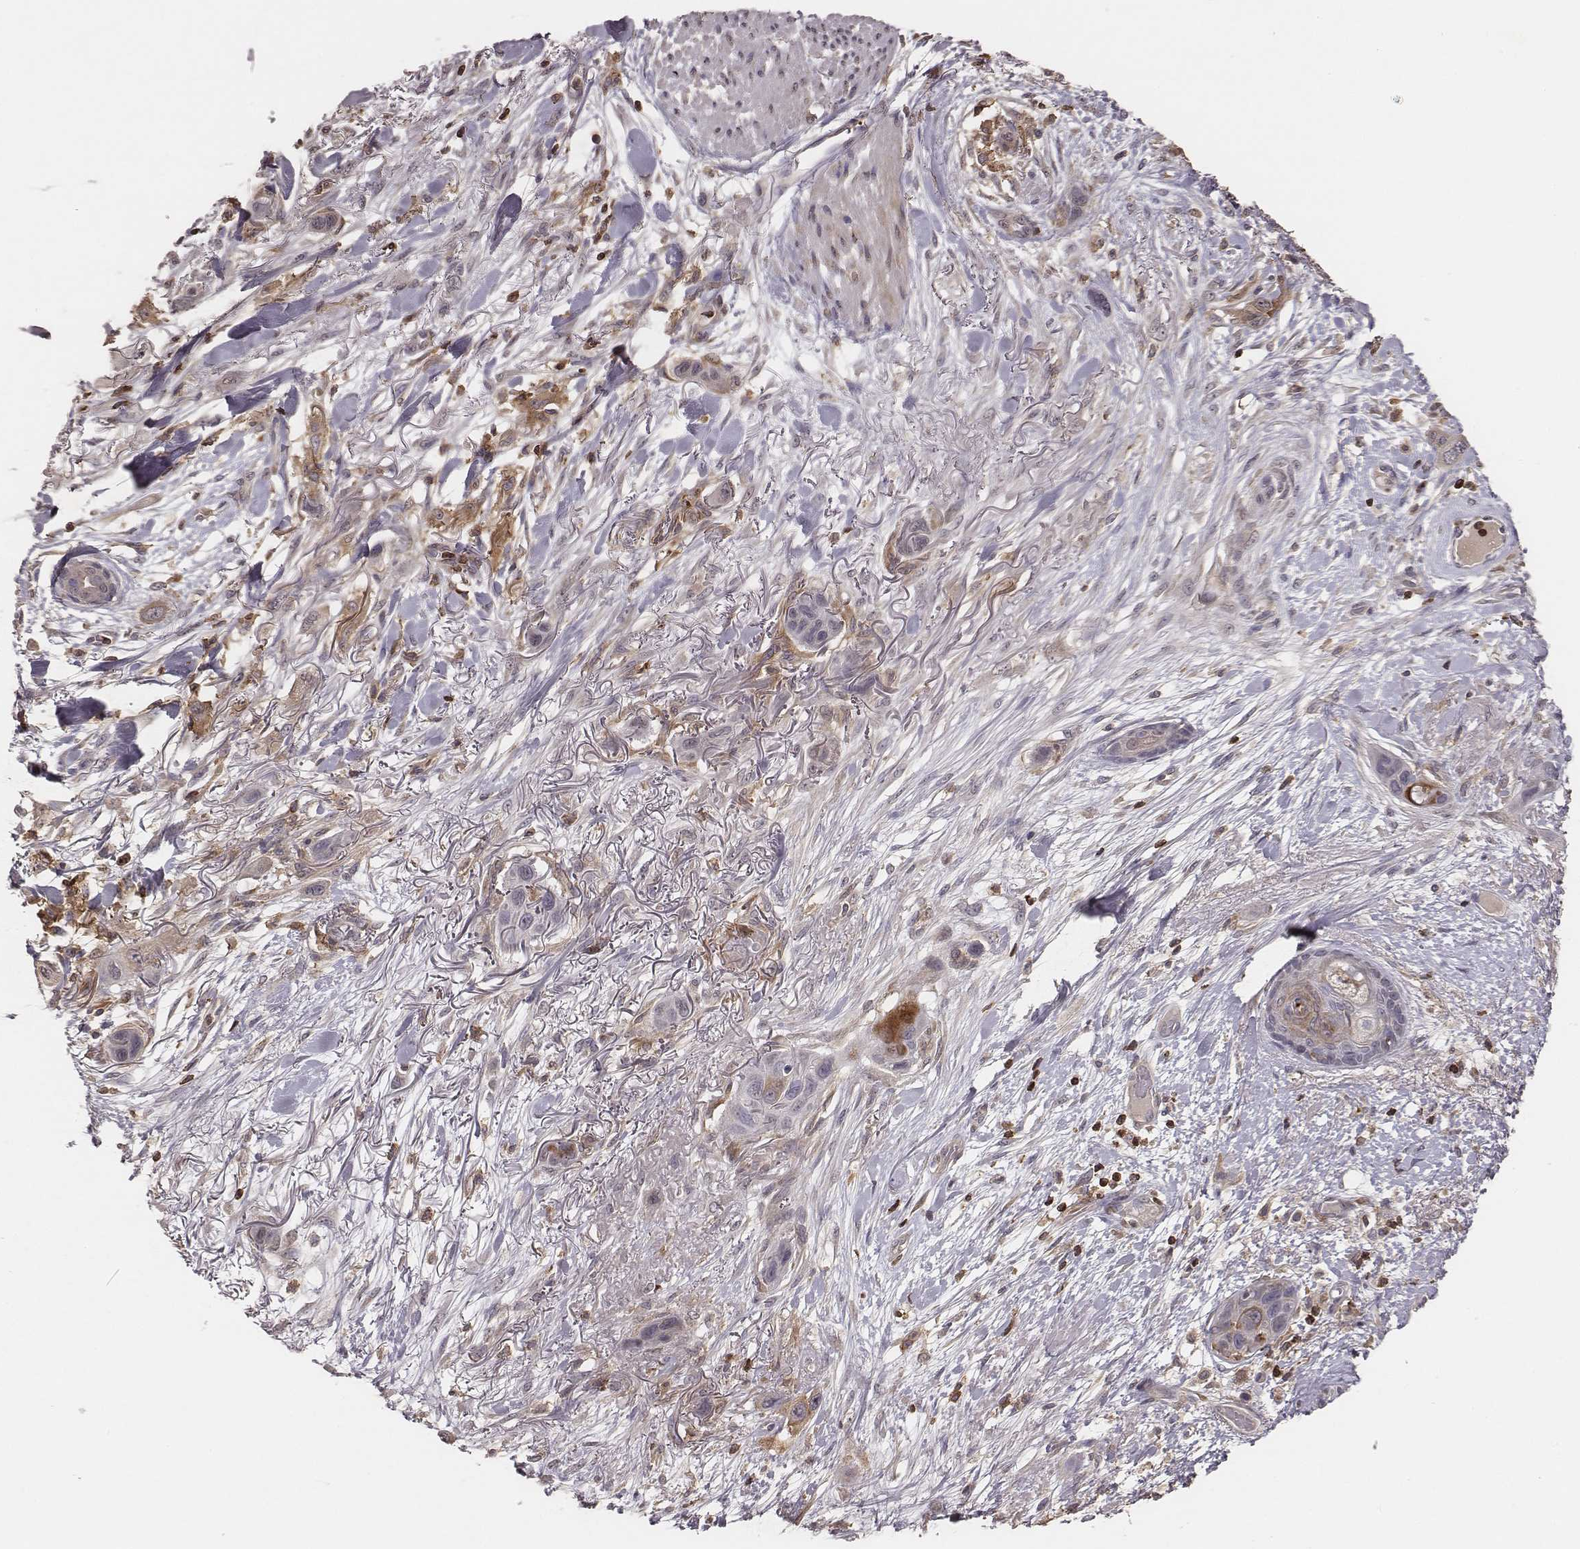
{"staining": {"intensity": "negative", "quantity": "none", "location": "none"}, "tissue": "skin cancer", "cell_type": "Tumor cells", "image_type": "cancer", "snomed": [{"axis": "morphology", "description": "Squamous cell carcinoma, NOS"}, {"axis": "topography", "description": "Skin"}], "caption": "Tumor cells show no significant protein staining in skin squamous cell carcinoma. (DAB immunohistochemistry (IHC), high magnification).", "gene": "PILRA", "patient": {"sex": "male", "age": 79}}